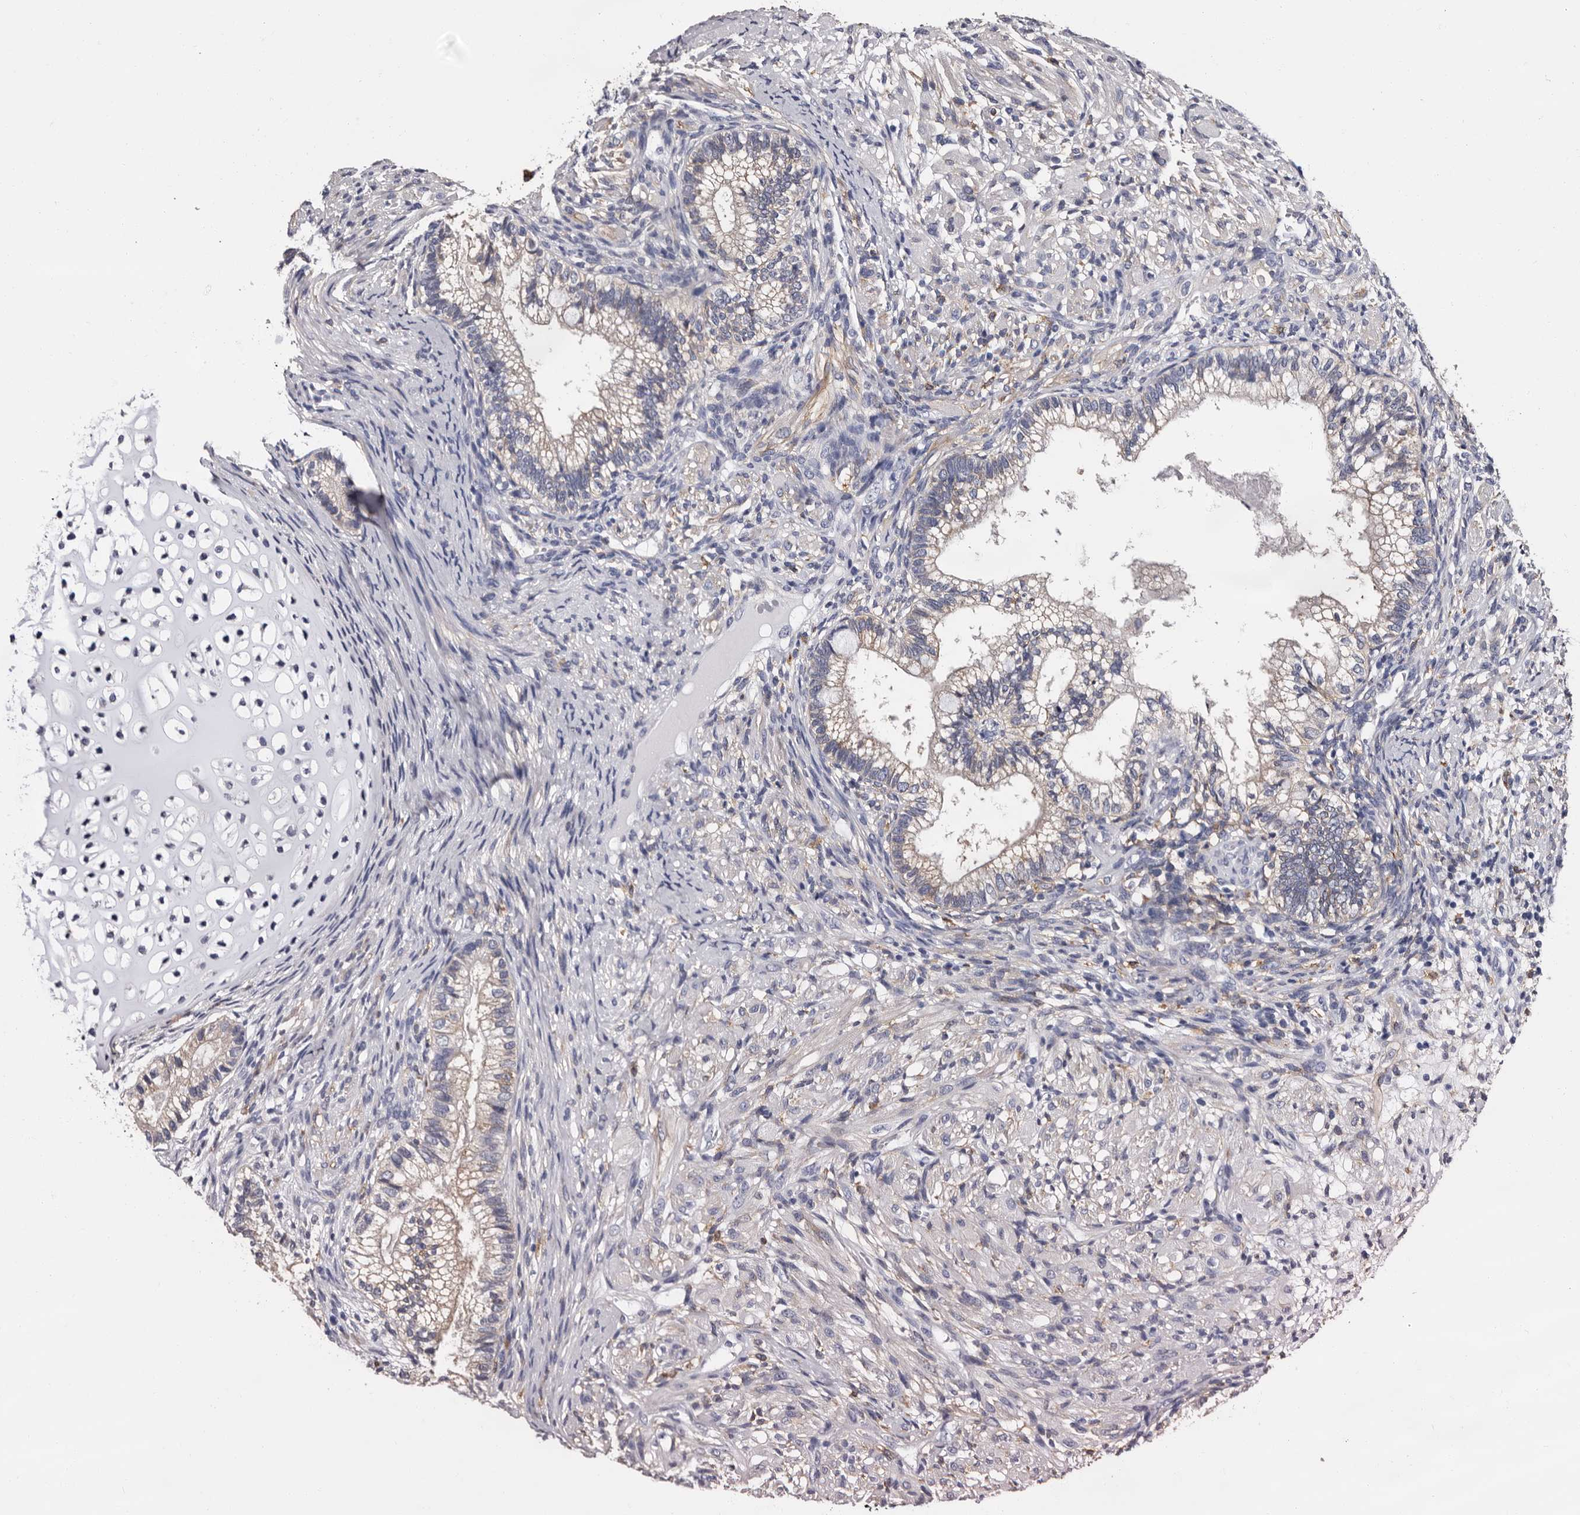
{"staining": {"intensity": "weak", "quantity": "<25%", "location": "cytoplasmic/membranous"}, "tissue": "testis cancer", "cell_type": "Tumor cells", "image_type": "cancer", "snomed": [{"axis": "morphology", "description": "Seminoma, NOS"}, {"axis": "morphology", "description": "Carcinoma, Embryonal, NOS"}, {"axis": "topography", "description": "Testis"}], "caption": "Tumor cells show no significant protein positivity in seminoma (testis).", "gene": "EPB41L3", "patient": {"sex": "male", "age": 28}}